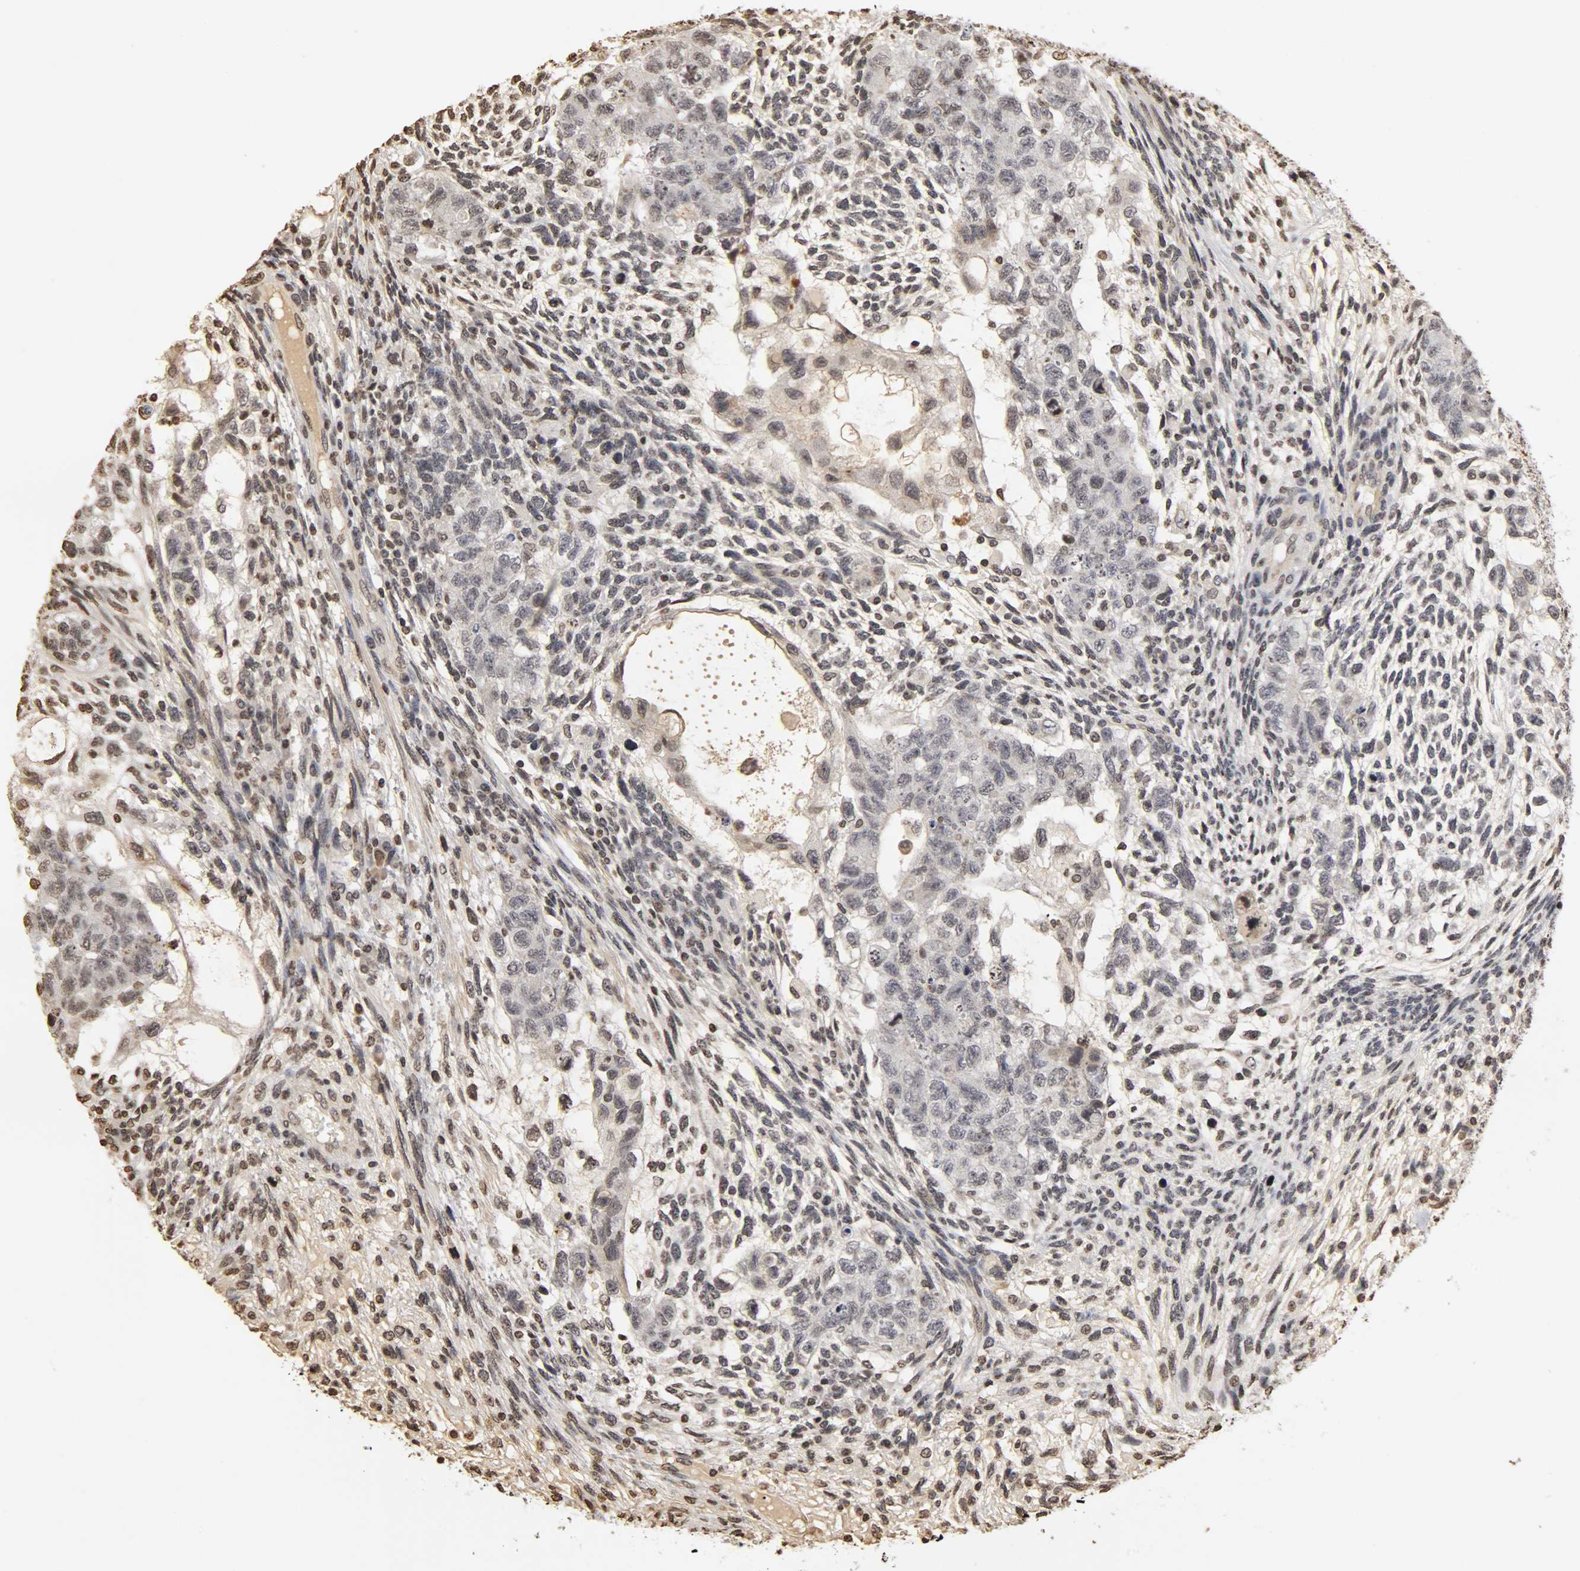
{"staining": {"intensity": "weak", "quantity": "<25%", "location": "nuclear"}, "tissue": "testis cancer", "cell_type": "Tumor cells", "image_type": "cancer", "snomed": [{"axis": "morphology", "description": "Normal tissue, NOS"}, {"axis": "morphology", "description": "Carcinoma, Embryonal, NOS"}, {"axis": "topography", "description": "Testis"}], "caption": "Image shows no protein expression in tumor cells of testis cancer (embryonal carcinoma) tissue.", "gene": "ERCC2", "patient": {"sex": "male", "age": 36}}